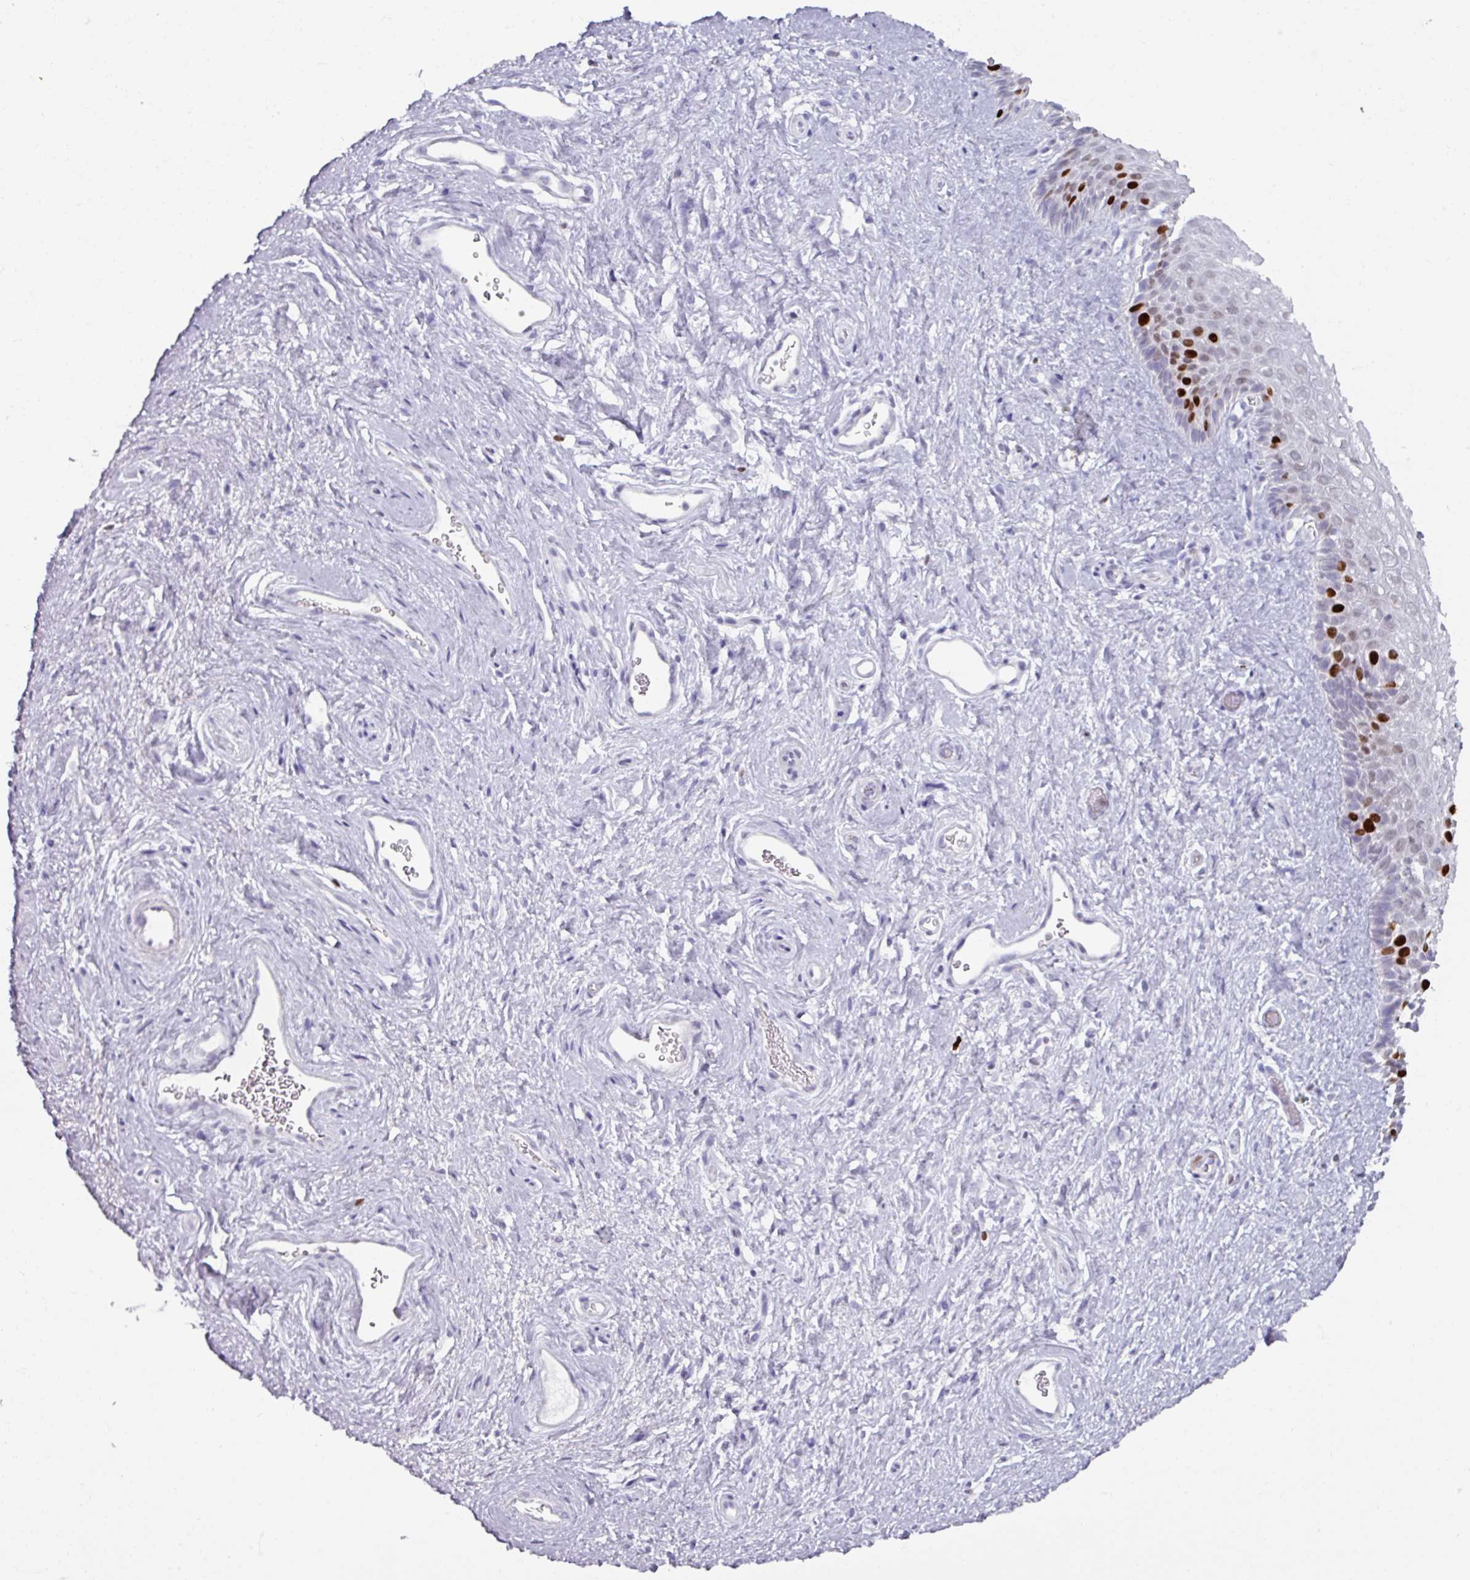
{"staining": {"intensity": "strong", "quantity": "<25%", "location": "nuclear"}, "tissue": "vagina", "cell_type": "Squamous epithelial cells", "image_type": "normal", "snomed": [{"axis": "morphology", "description": "Normal tissue, NOS"}, {"axis": "topography", "description": "Vagina"}], "caption": "Strong nuclear staining is identified in approximately <25% of squamous epithelial cells in normal vagina. The staining was performed using DAB, with brown indicating positive protein expression. Nuclei are stained blue with hematoxylin.", "gene": "ATAD2", "patient": {"sex": "female", "age": 47}}